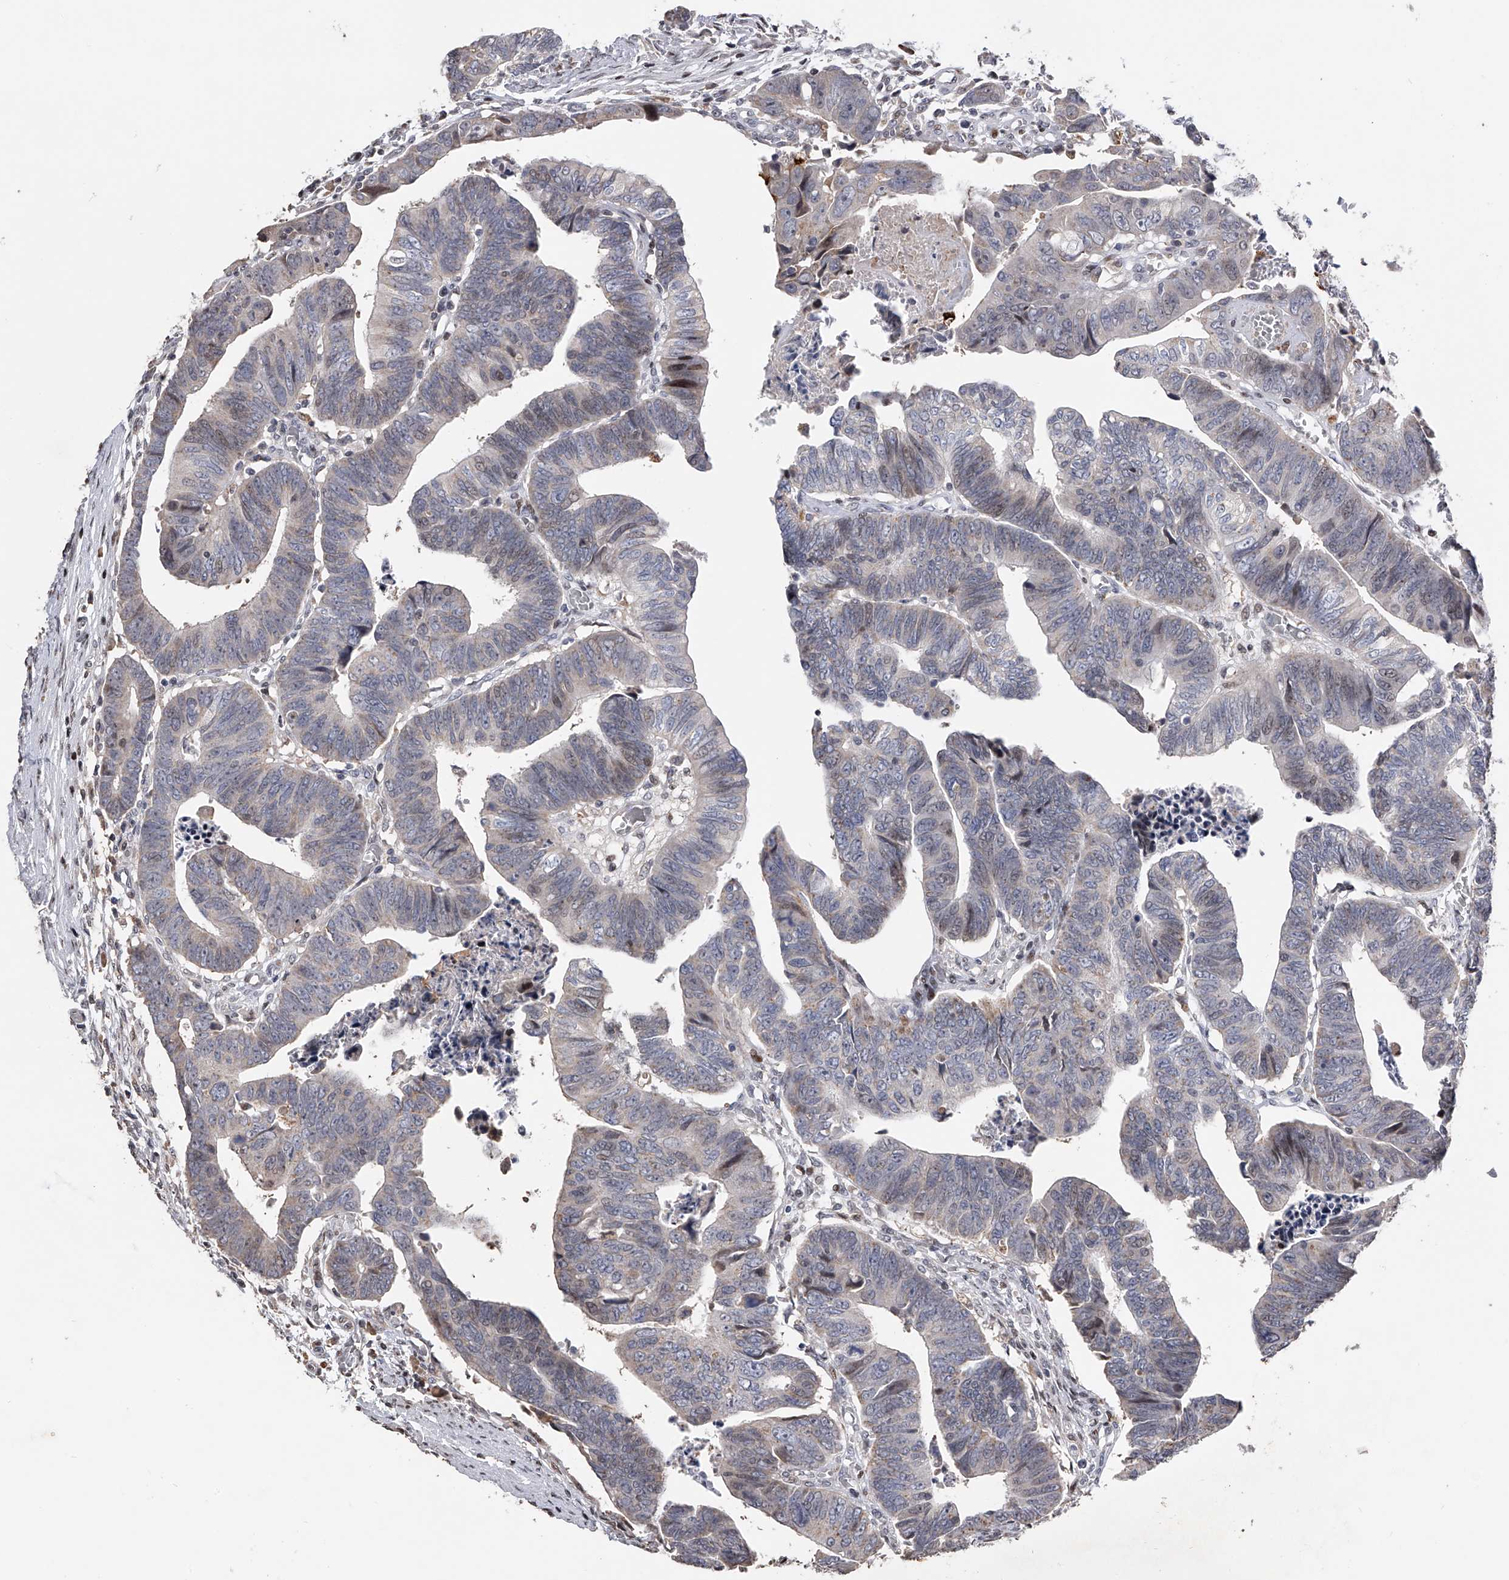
{"staining": {"intensity": "negative", "quantity": "none", "location": "none"}, "tissue": "colorectal cancer", "cell_type": "Tumor cells", "image_type": "cancer", "snomed": [{"axis": "morphology", "description": "Adenocarcinoma, NOS"}, {"axis": "topography", "description": "Rectum"}], "caption": "The histopathology image exhibits no staining of tumor cells in colorectal cancer (adenocarcinoma). (DAB immunohistochemistry (IHC) with hematoxylin counter stain).", "gene": "RWDD2A", "patient": {"sex": "female", "age": 65}}